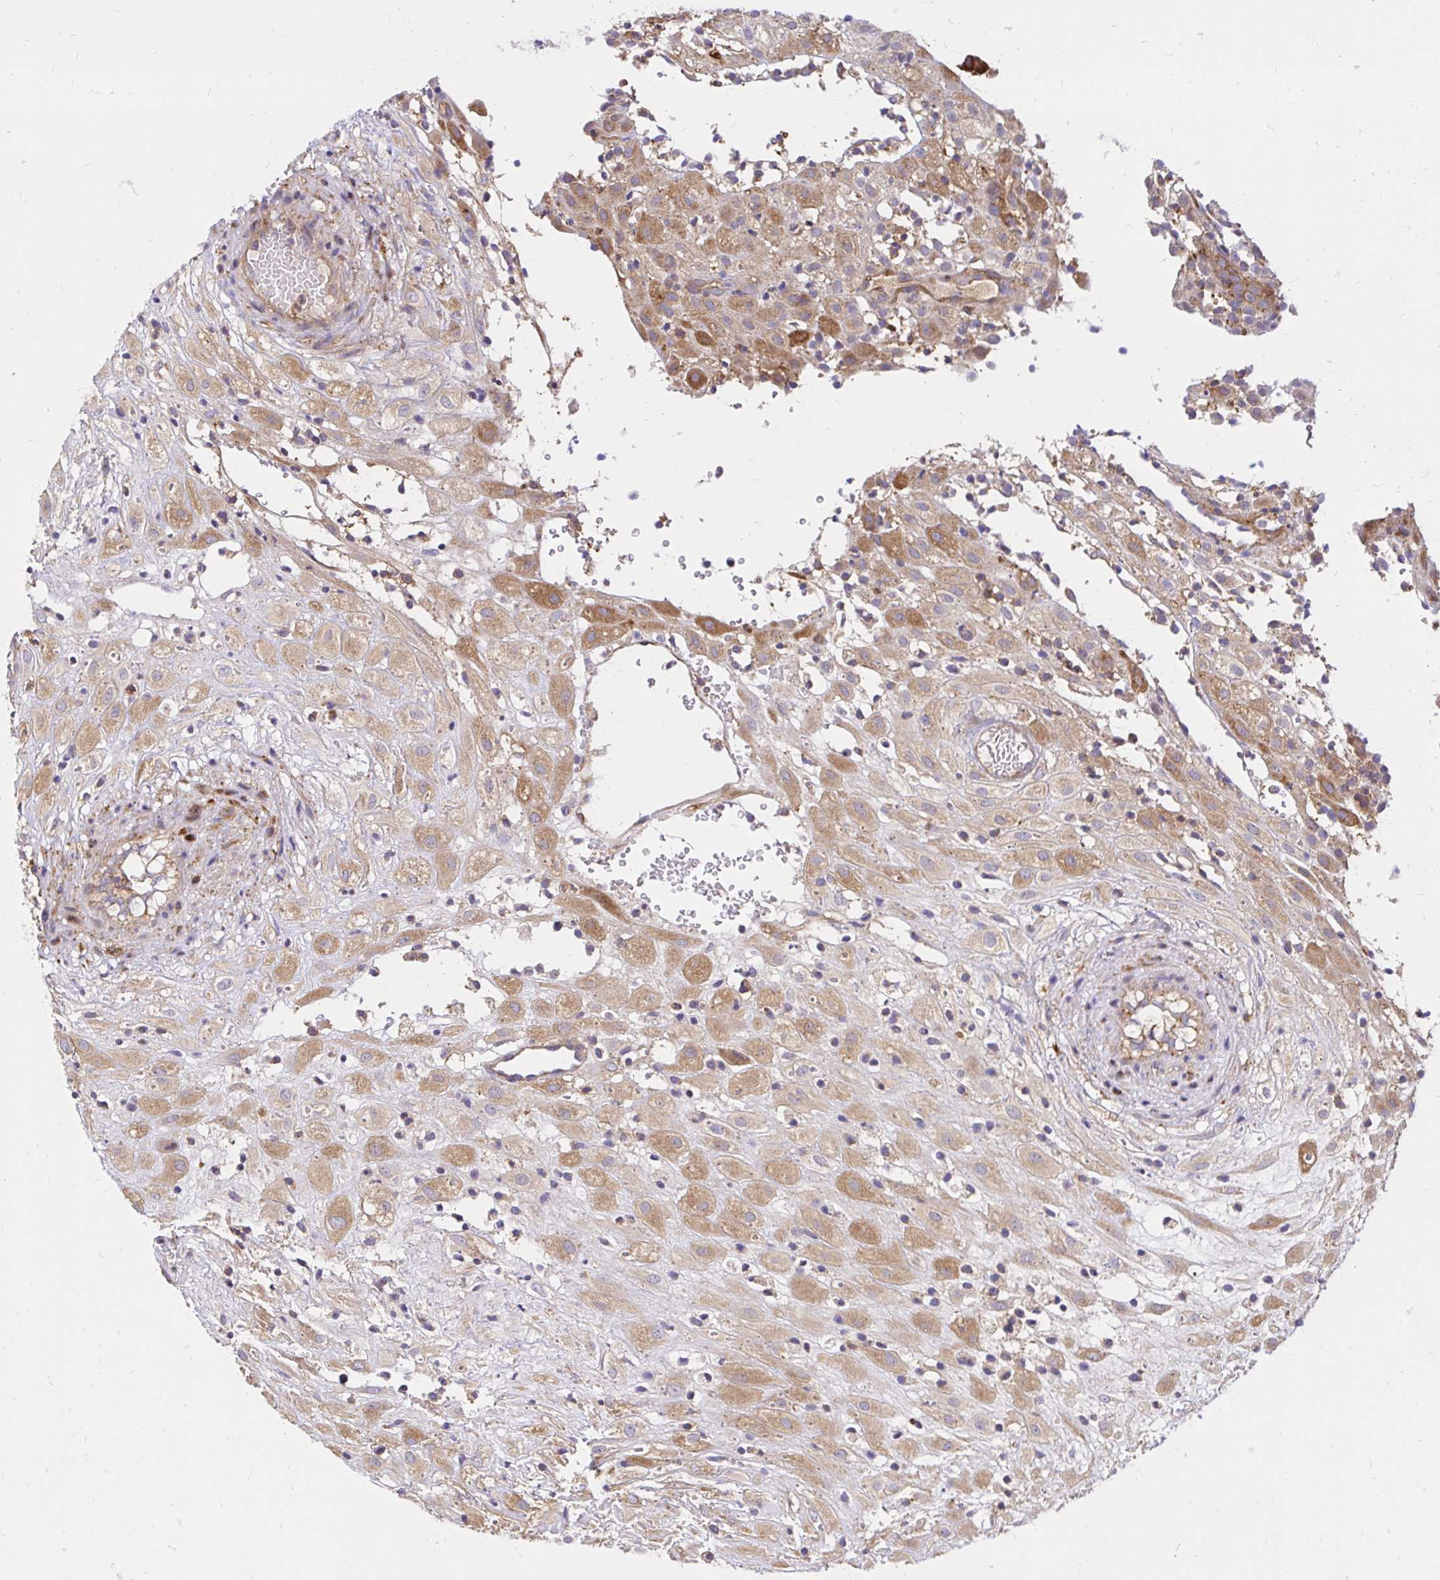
{"staining": {"intensity": "moderate", "quantity": ">75%", "location": "cytoplasmic/membranous"}, "tissue": "placenta", "cell_type": "Decidual cells", "image_type": "normal", "snomed": [{"axis": "morphology", "description": "Normal tissue, NOS"}, {"axis": "topography", "description": "Placenta"}], "caption": "Immunohistochemistry (IHC) micrograph of normal human placenta stained for a protein (brown), which displays medium levels of moderate cytoplasmic/membranous positivity in about >75% of decidual cells.", "gene": "ABCB10", "patient": {"sex": "female", "age": 24}}